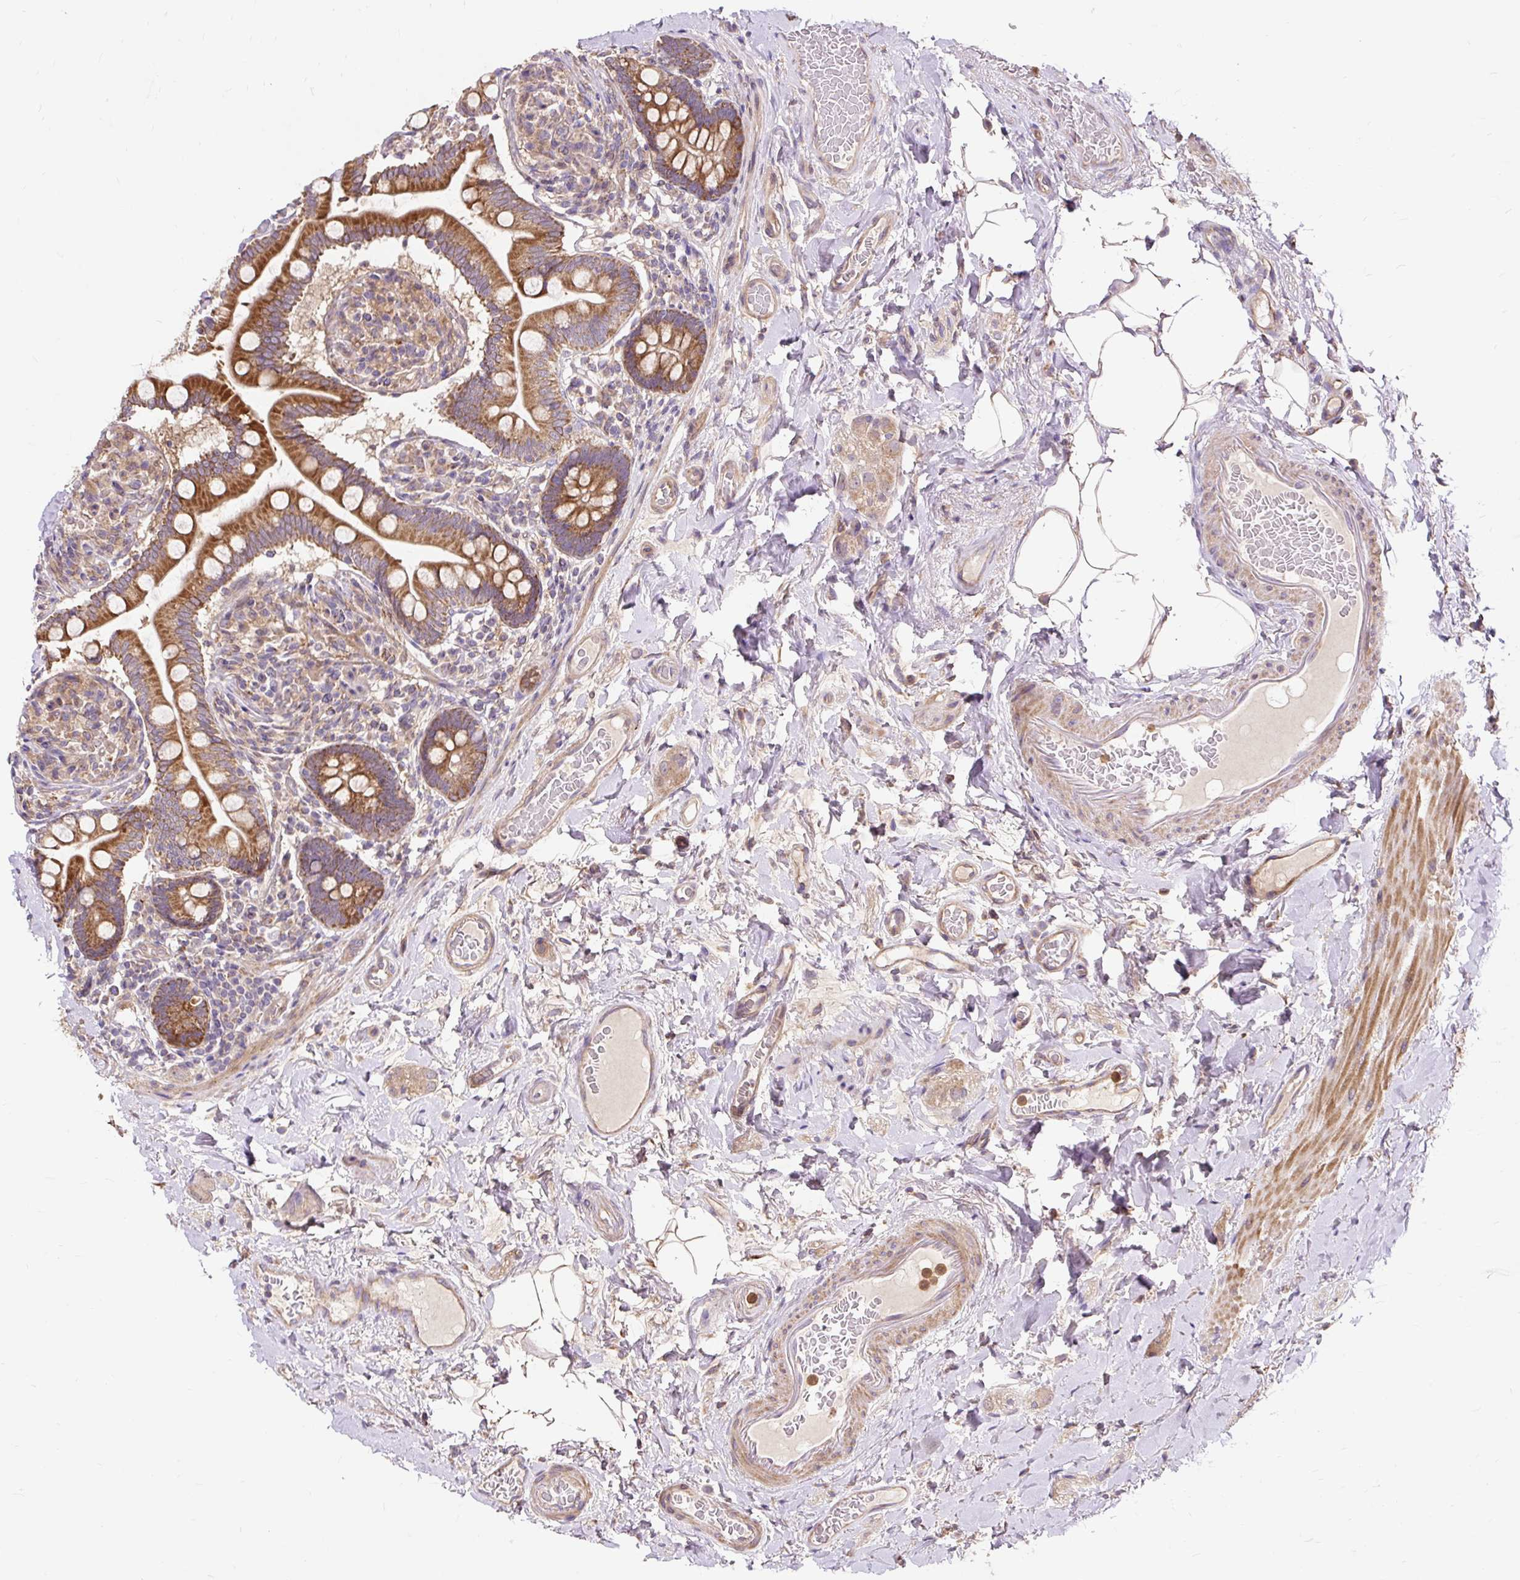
{"staining": {"intensity": "strong", "quantity": ">75%", "location": "cytoplasmic/membranous"}, "tissue": "small intestine", "cell_type": "Glandular cells", "image_type": "normal", "snomed": [{"axis": "morphology", "description": "Normal tissue, NOS"}, {"axis": "topography", "description": "Small intestine"}], "caption": "This is a histology image of immunohistochemistry (IHC) staining of unremarkable small intestine, which shows strong expression in the cytoplasmic/membranous of glandular cells.", "gene": "TRIAP1", "patient": {"sex": "female", "age": 64}}